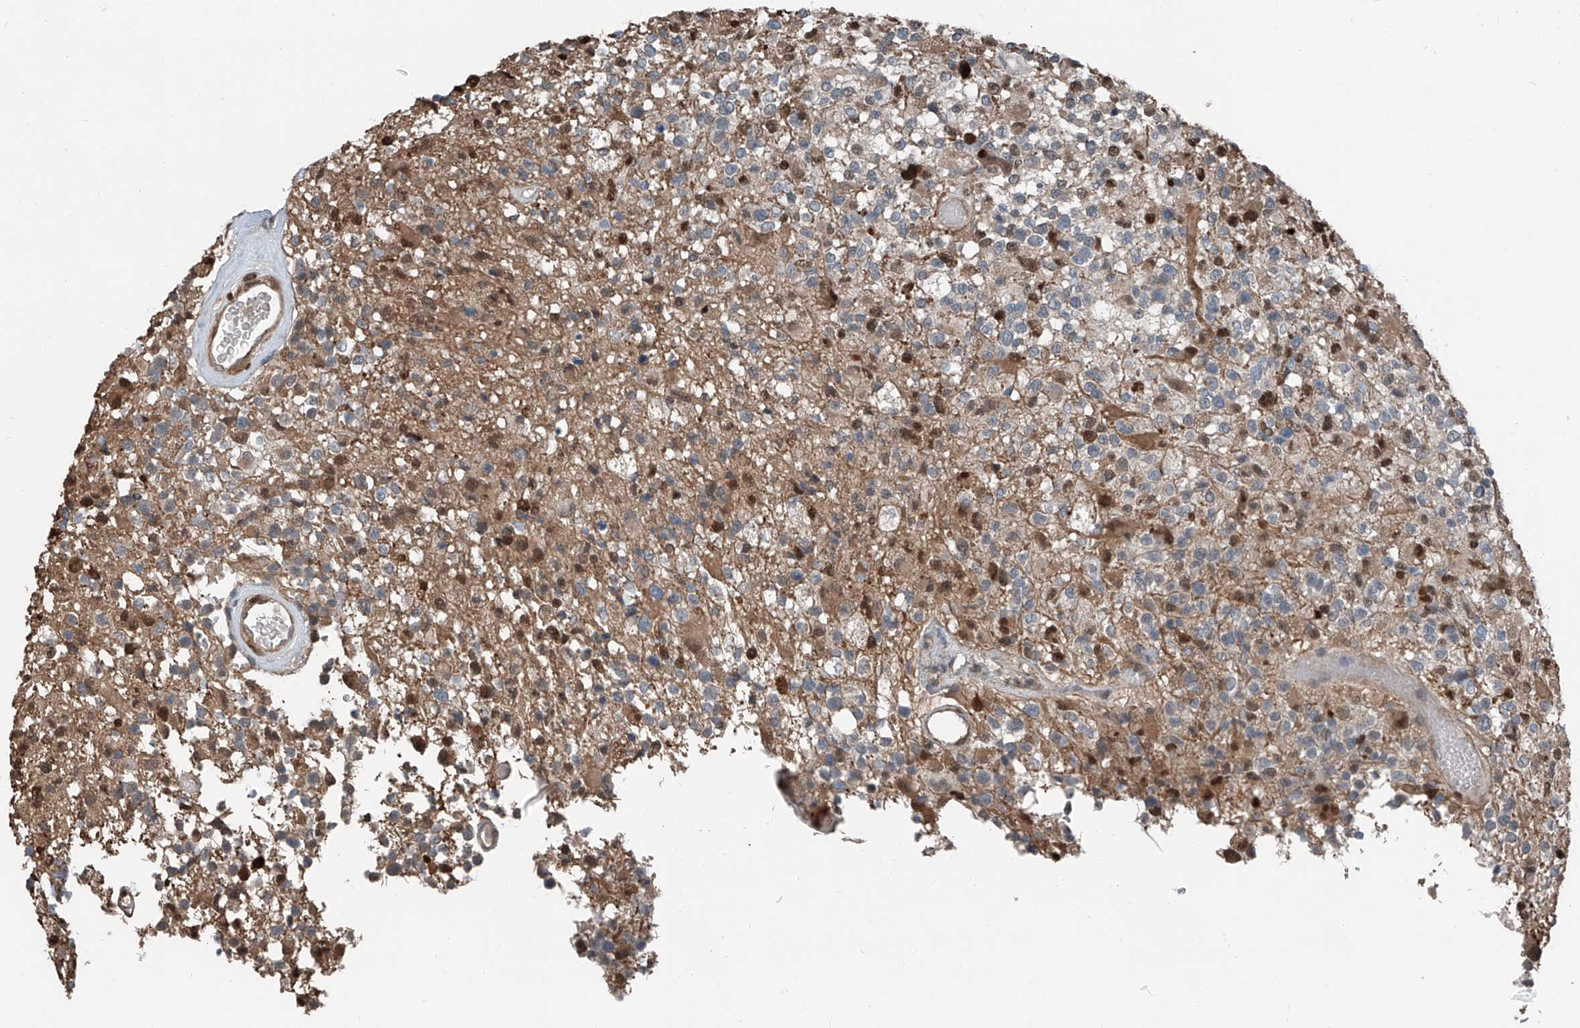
{"staining": {"intensity": "negative", "quantity": "none", "location": "none"}, "tissue": "glioma", "cell_type": "Tumor cells", "image_type": "cancer", "snomed": [{"axis": "morphology", "description": "Glioma, malignant, High grade"}, {"axis": "morphology", "description": "Glioblastoma, NOS"}, {"axis": "topography", "description": "Brain"}], "caption": "This micrograph is of malignant glioma (high-grade) stained with IHC to label a protein in brown with the nuclei are counter-stained blue. There is no staining in tumor cells. (DAB immunohistochemistry with hematoxylin counter stain).", "gene": "HSPA6", "patient": {"sex": "male", "age": 60}}